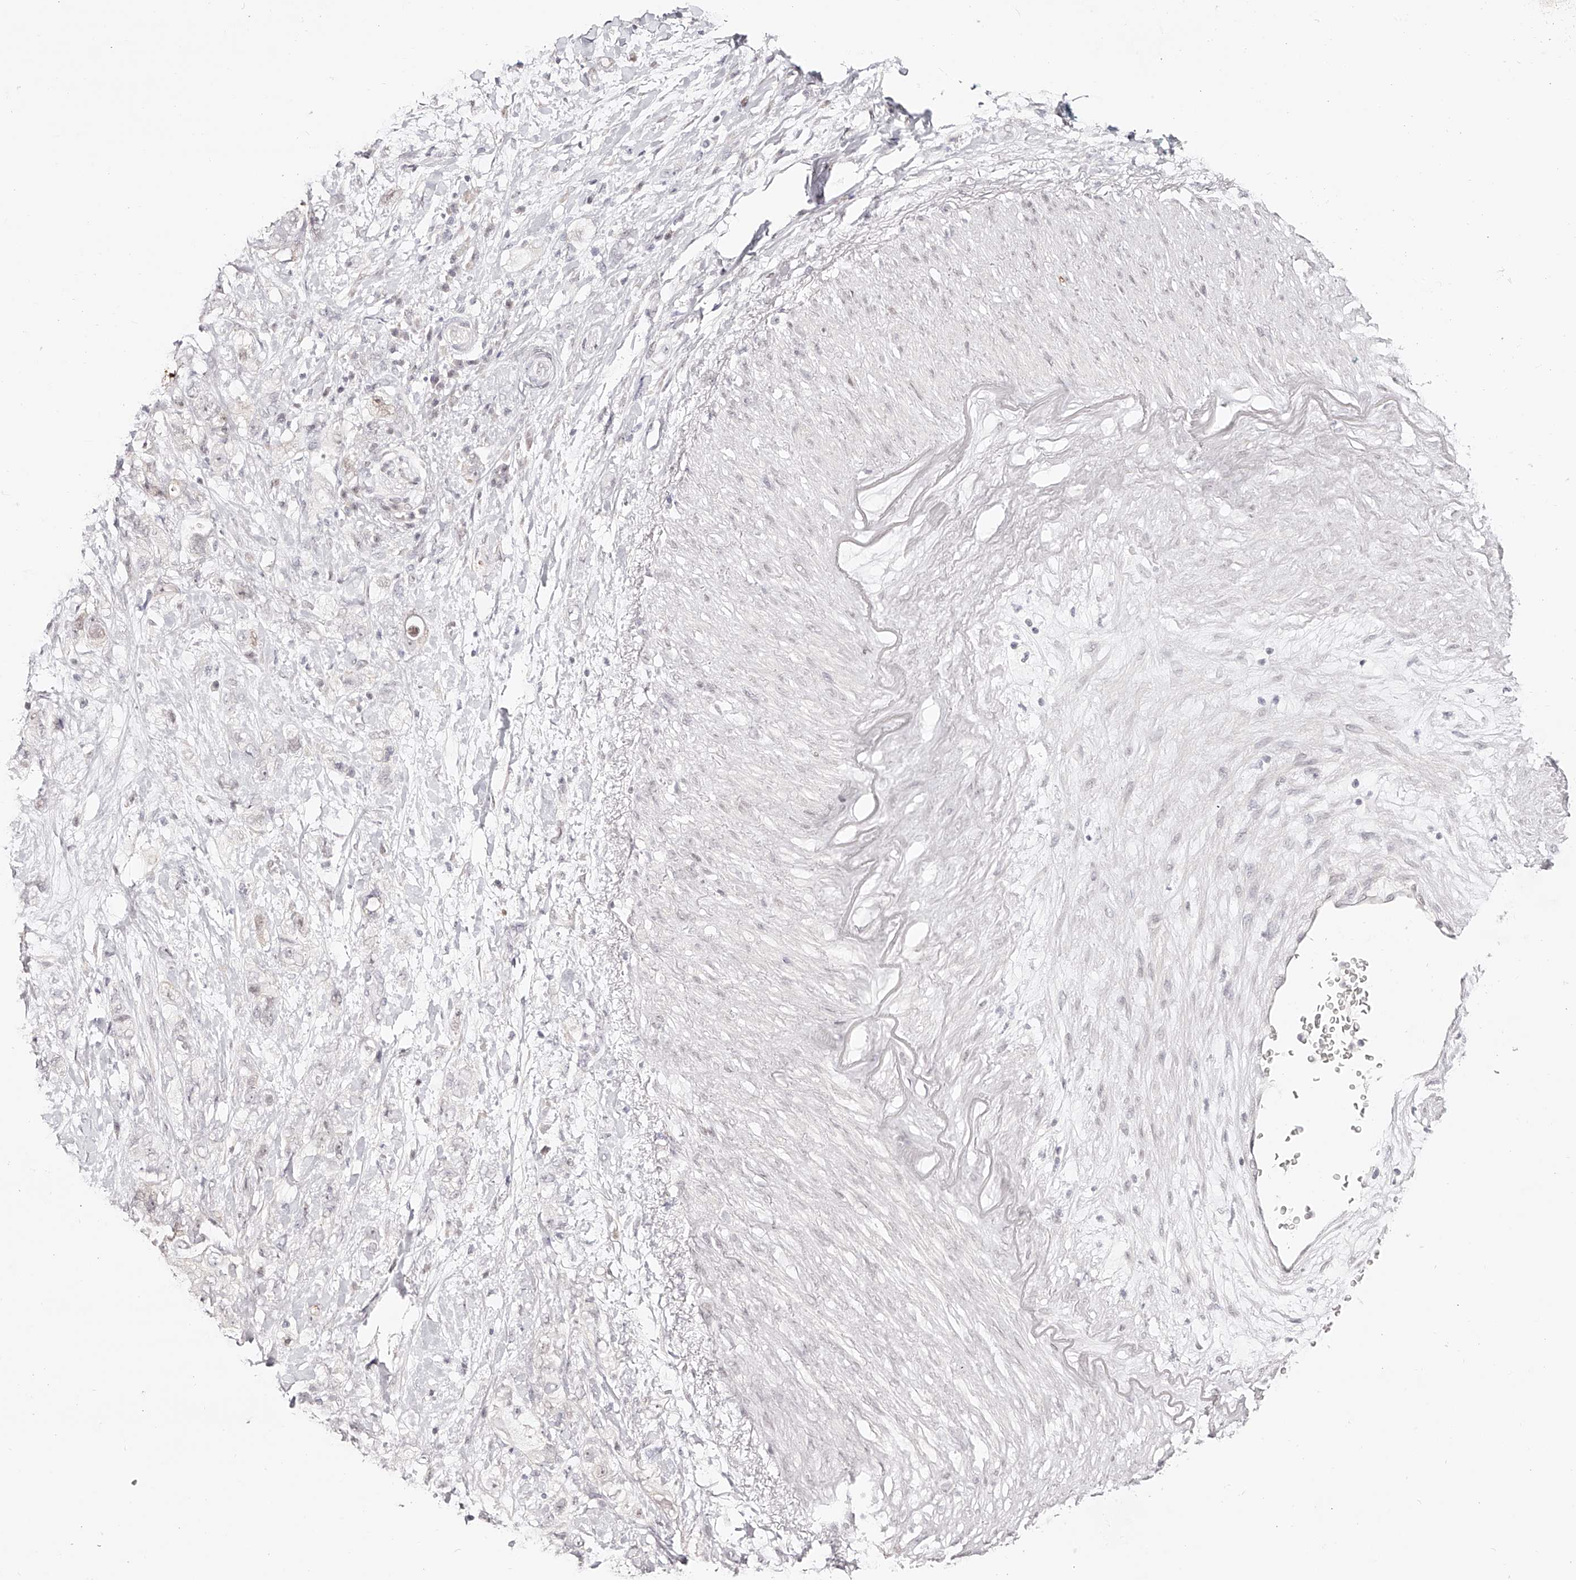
{"staining": {"intensity": "negative", "quantity": "none", "location": "none"}, "tissue": "pancreatic cancer", "cell_type": "Tumor cells", "image_type": "cancer", "snomed": [{"axis": "morphology", "description": "Adenocarcinoma, NOS"}, {"axis": "topography", "description": "Pancreas"}], "caption": "IHC photomicrograph of human pancreatic cancer (adenocarcinoma) stained for a protein (brown), which demonstrates no positivity in tumor cells.", "gene": "USF3", "patient": {"sex": "female", "age": 73}}